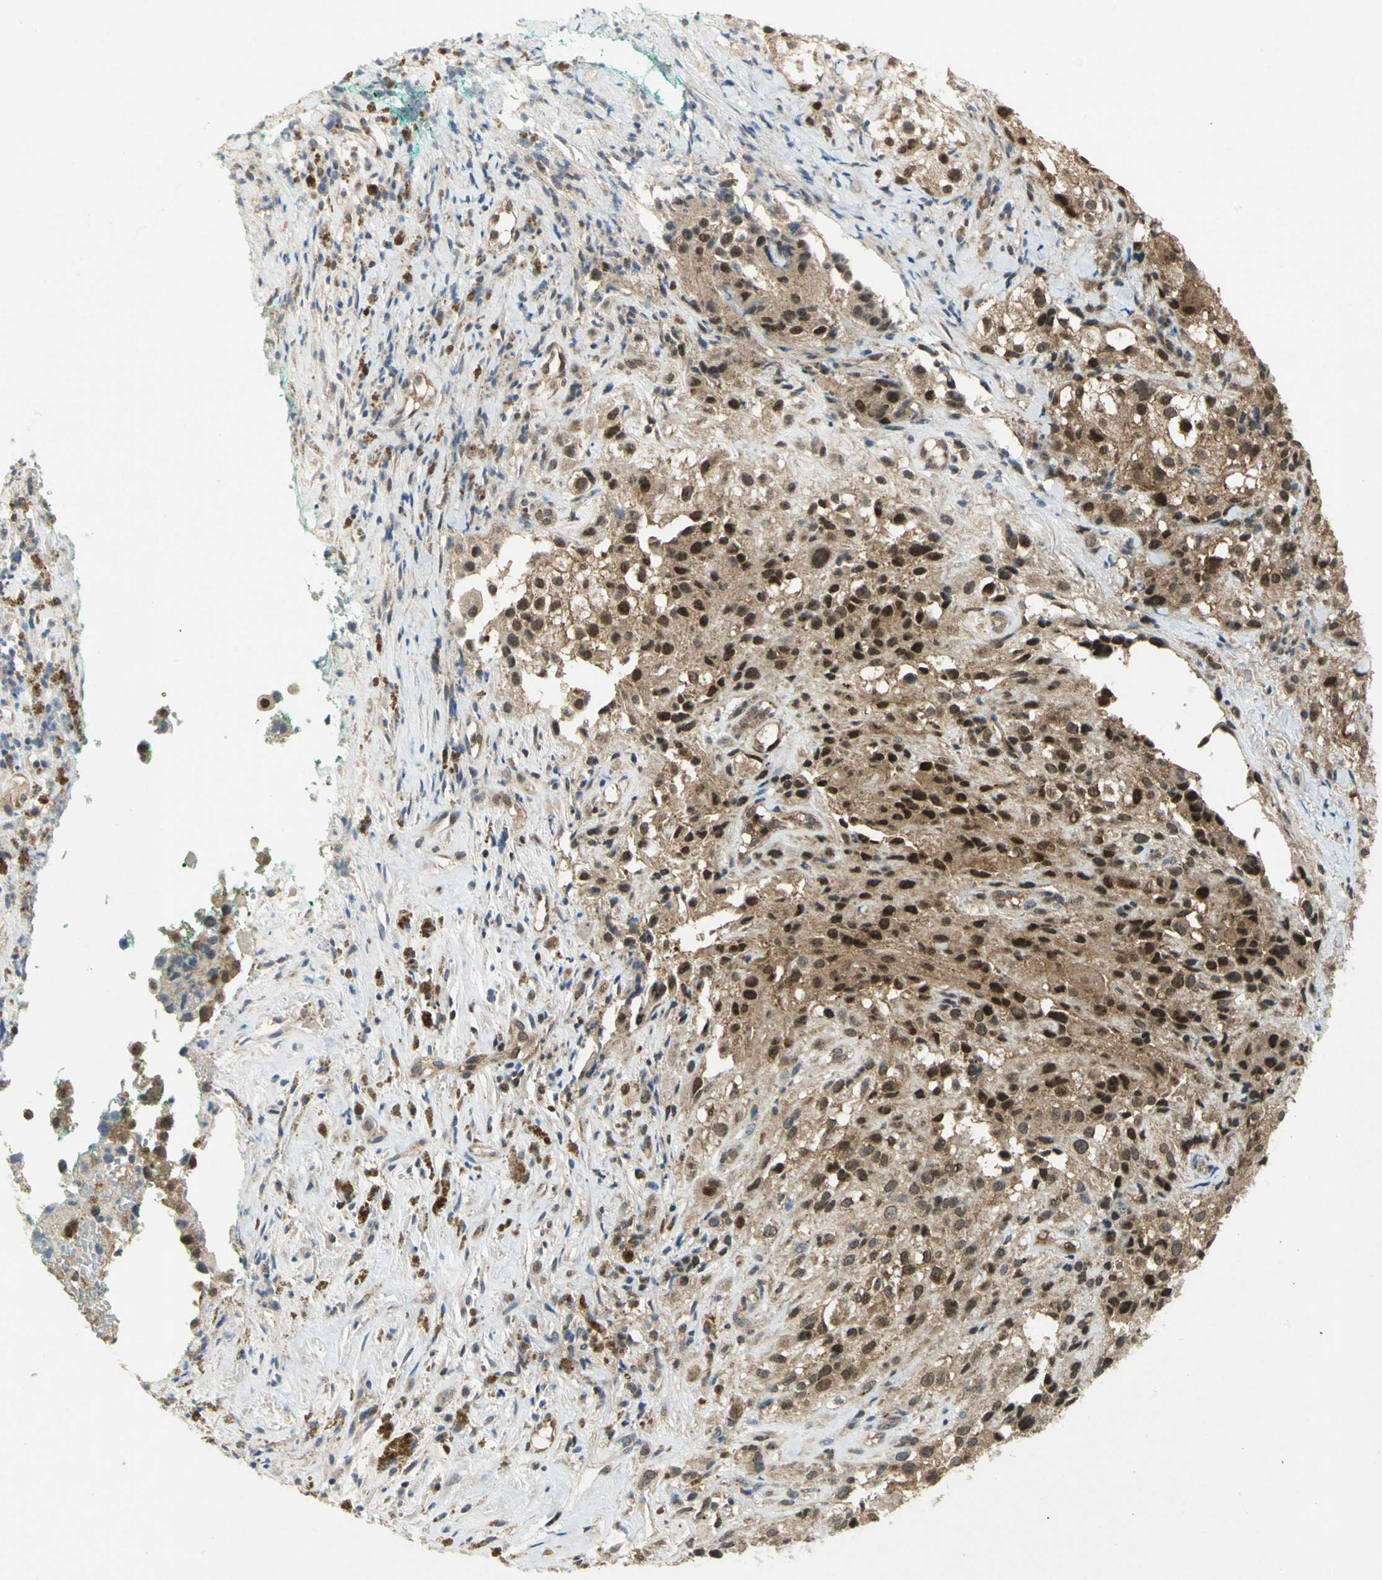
{"staining": {"intensity": "strong", "quantity": ">75%", "location": "cytoplasmic/membranous,nuclear"}, "tissue": "melanoma", "cell_type": "Tumor cells", "image_type": "cancer", "snomed": [{"axis": "morphology", "description": "Necrosis, NOS"}, {"axis": "morphology", "description": "Malignant melanoma, NOS"}, {"axis": "topography", "description": "Skin"}], "caption": "DAB immunohistochemical staining of malignant melanoma shows strong cytoplasmic/membranous and nuclear protein staining in about >75% of tumor cells. (IHC, brightfield microscopy, high magnification).", "gene": "PPIA", "patient": {"sex": "female", "age": 87}}